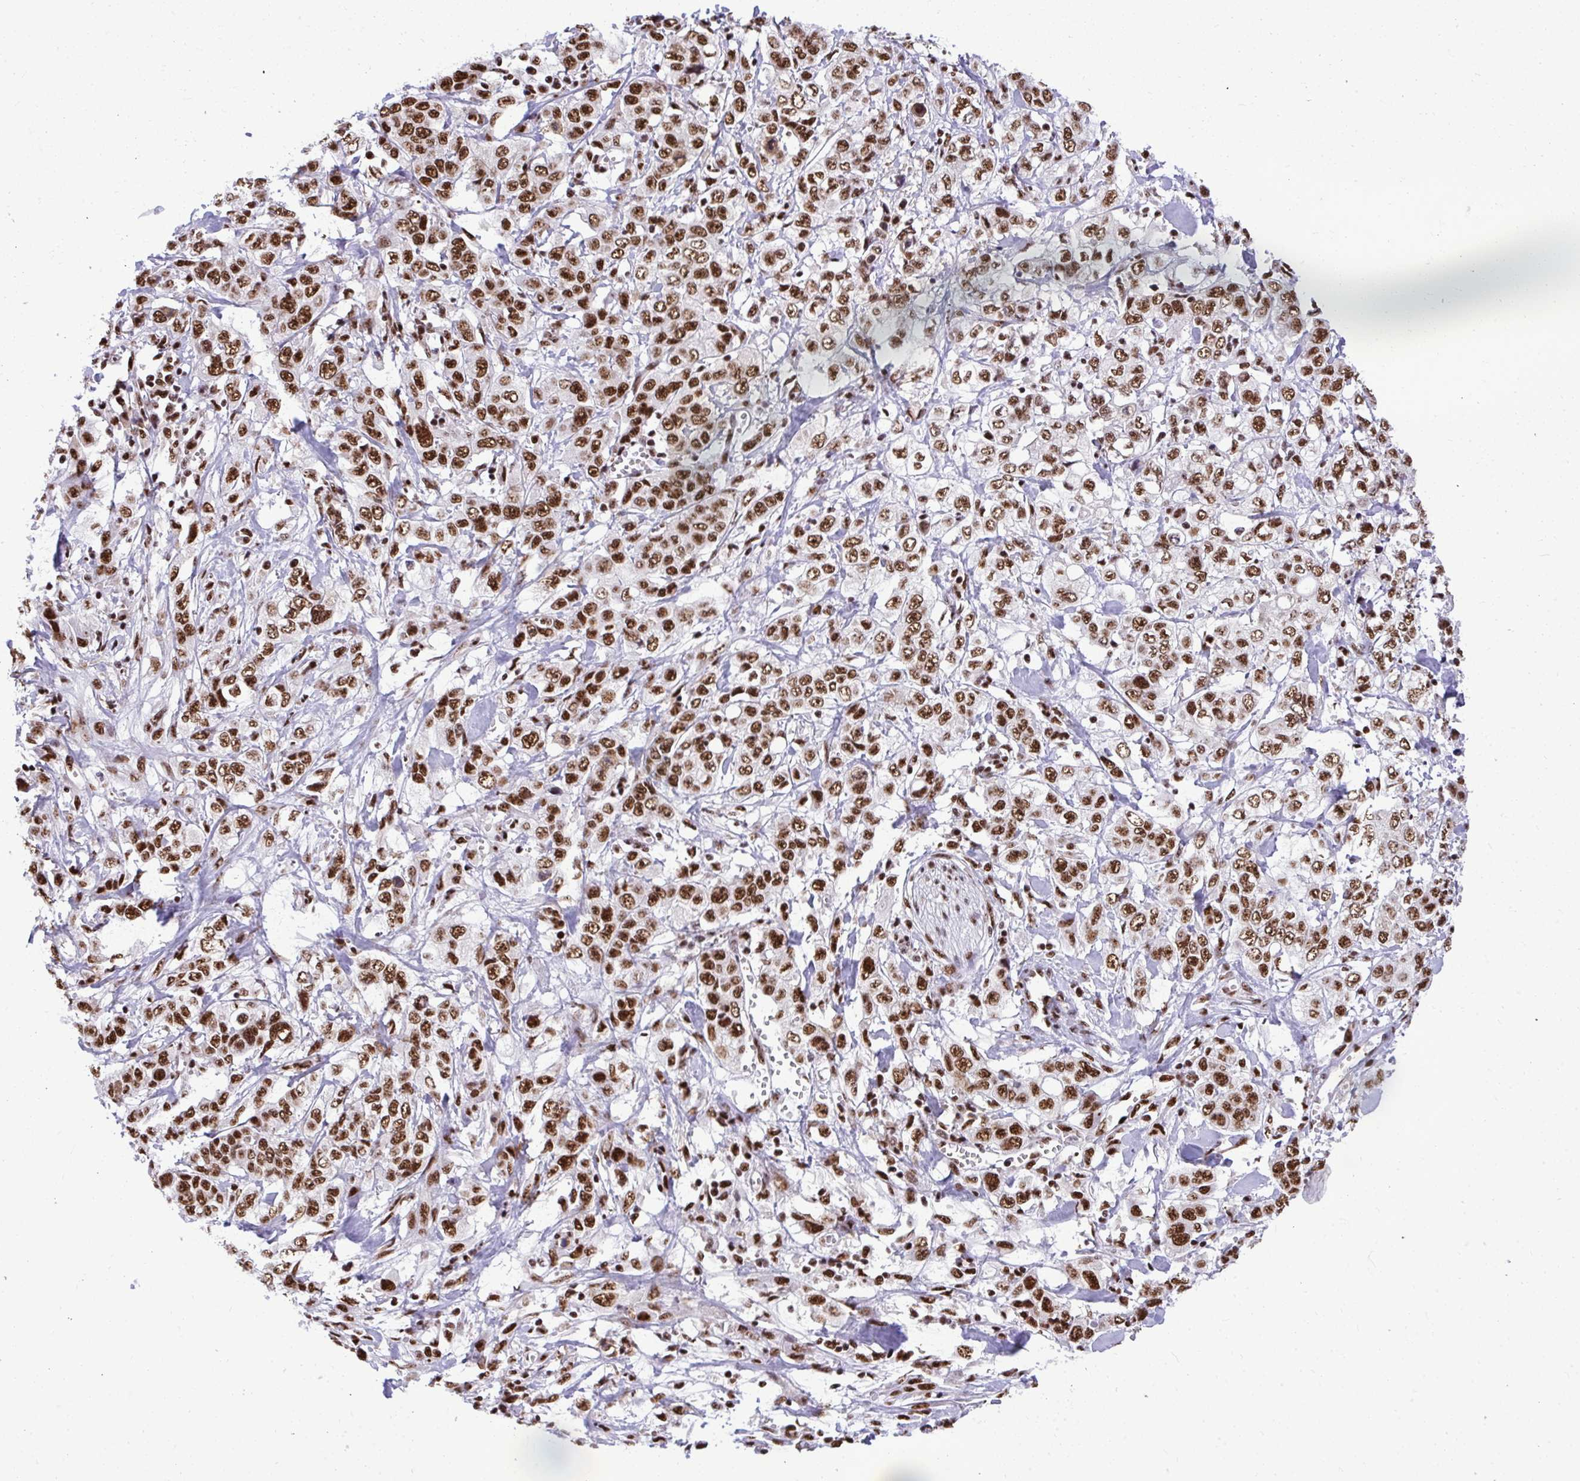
{"staining": {"intensity": "strong", "quantity": ">75%", "location": "nuclear"}, "tissue": "stomach cancer", "cell_type": "Tumor cells", "image_type": "cancer", "snomed": [{"axis": "morphology", "description": "Adenocarcinoma, NOS"}, {"axis": "topography", "description": "Stomach, upper"}], "caption": "This photomicrograph exhibits immunohistochemistry staining of stomach adenocarcinoma, with high strong nuclear positivity in approximately >75% of tumor cells.", "gene": "PRPF19", "patient": {"sex": "male", "age": 62}}